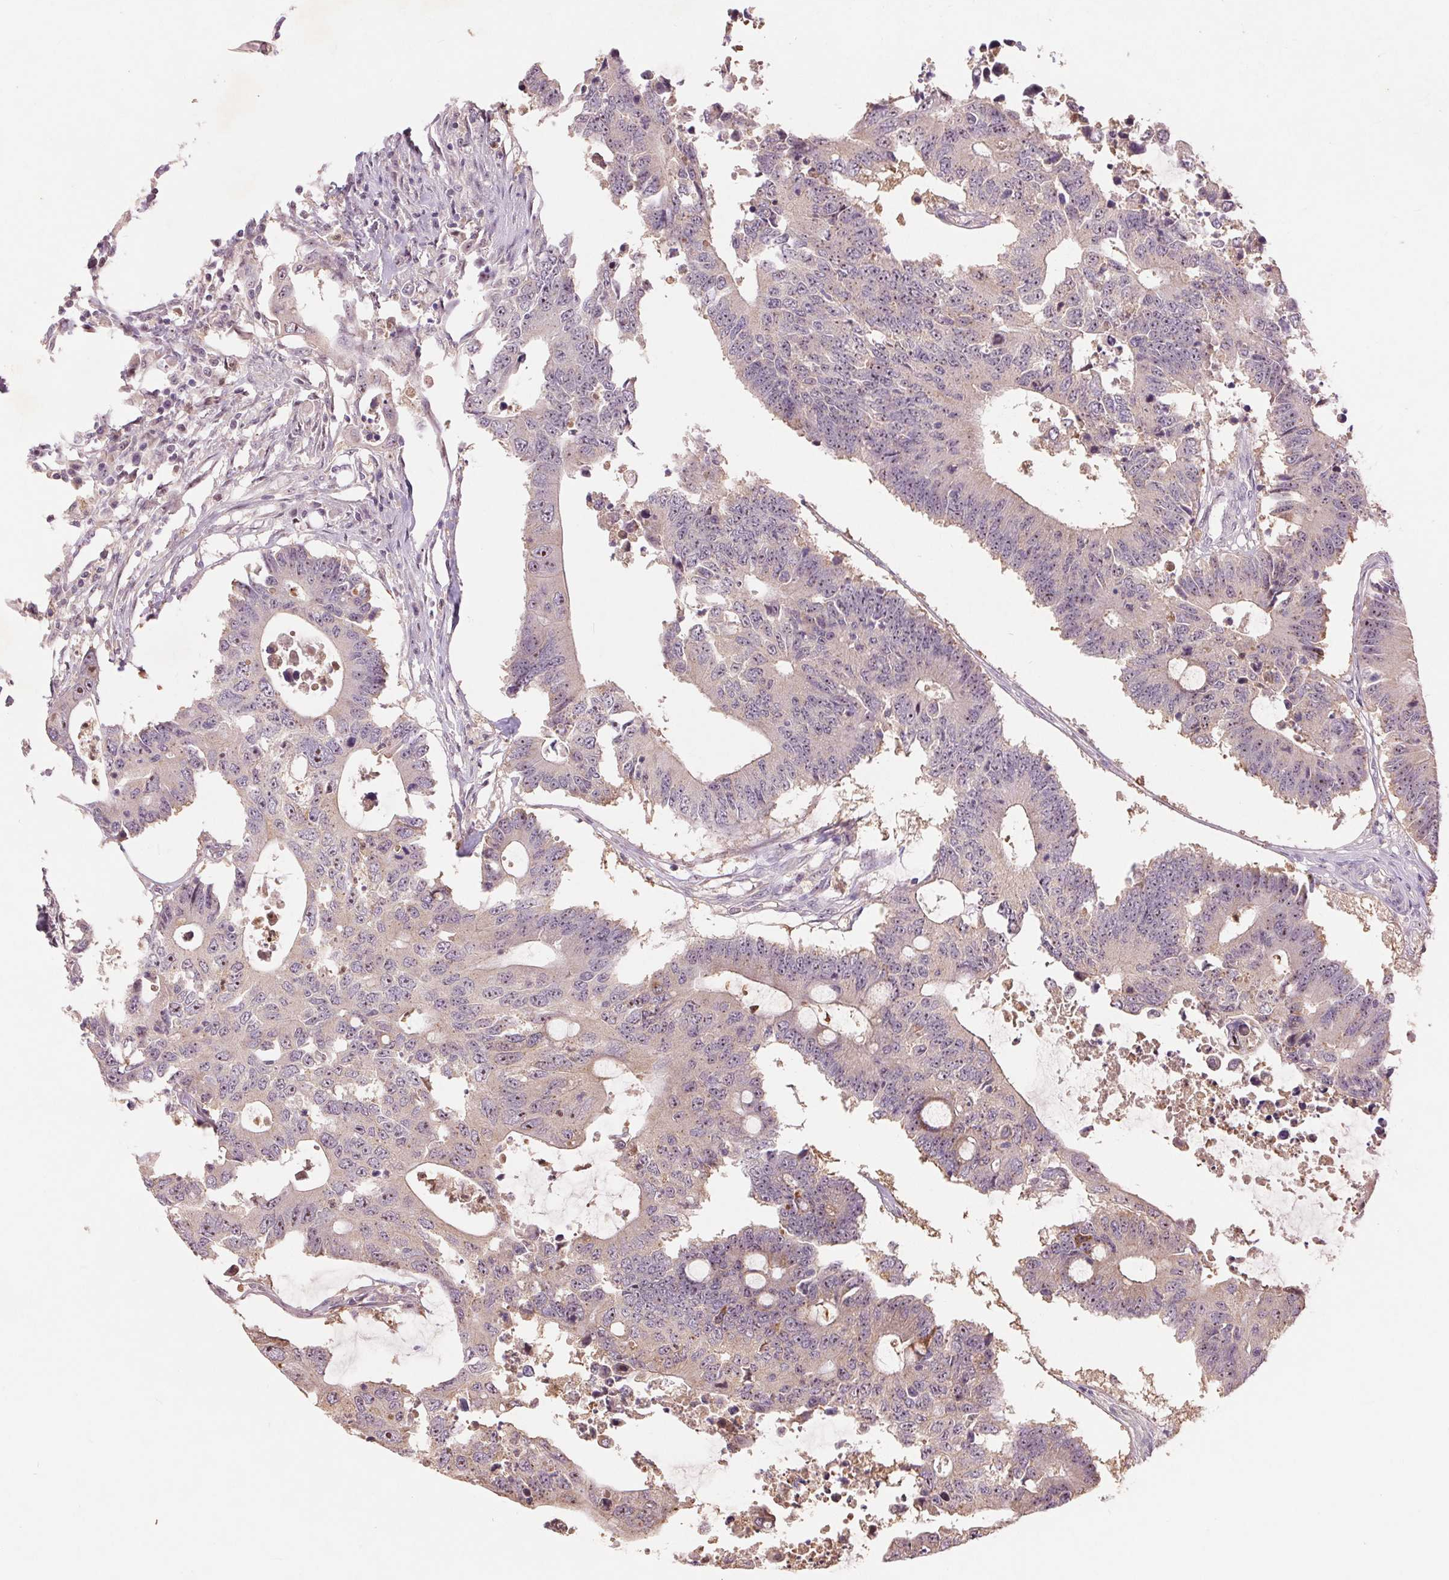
{"staining": {"intensity": "weak", "quantity": "<25%", "location": "cytoplasmic/membranous"}, "tissue": "colorectal cancer", "cell_type": "Tumor cells", "image_type": "cancer", "snomed": [{"axis": "morphology", "description": "Adenocarcinoma, NOS"}, {"axis": "topography", "description": "Colon"}], "caption": "An immunohistochemistry (IHC) photomicrograph of colorectal adenocarcinoma is shown. There is no staining in tumor cells of colorectal adenocarcinoma.", "gene": "RANBP3L", "patient": {"sex": "male", "age": 71}}